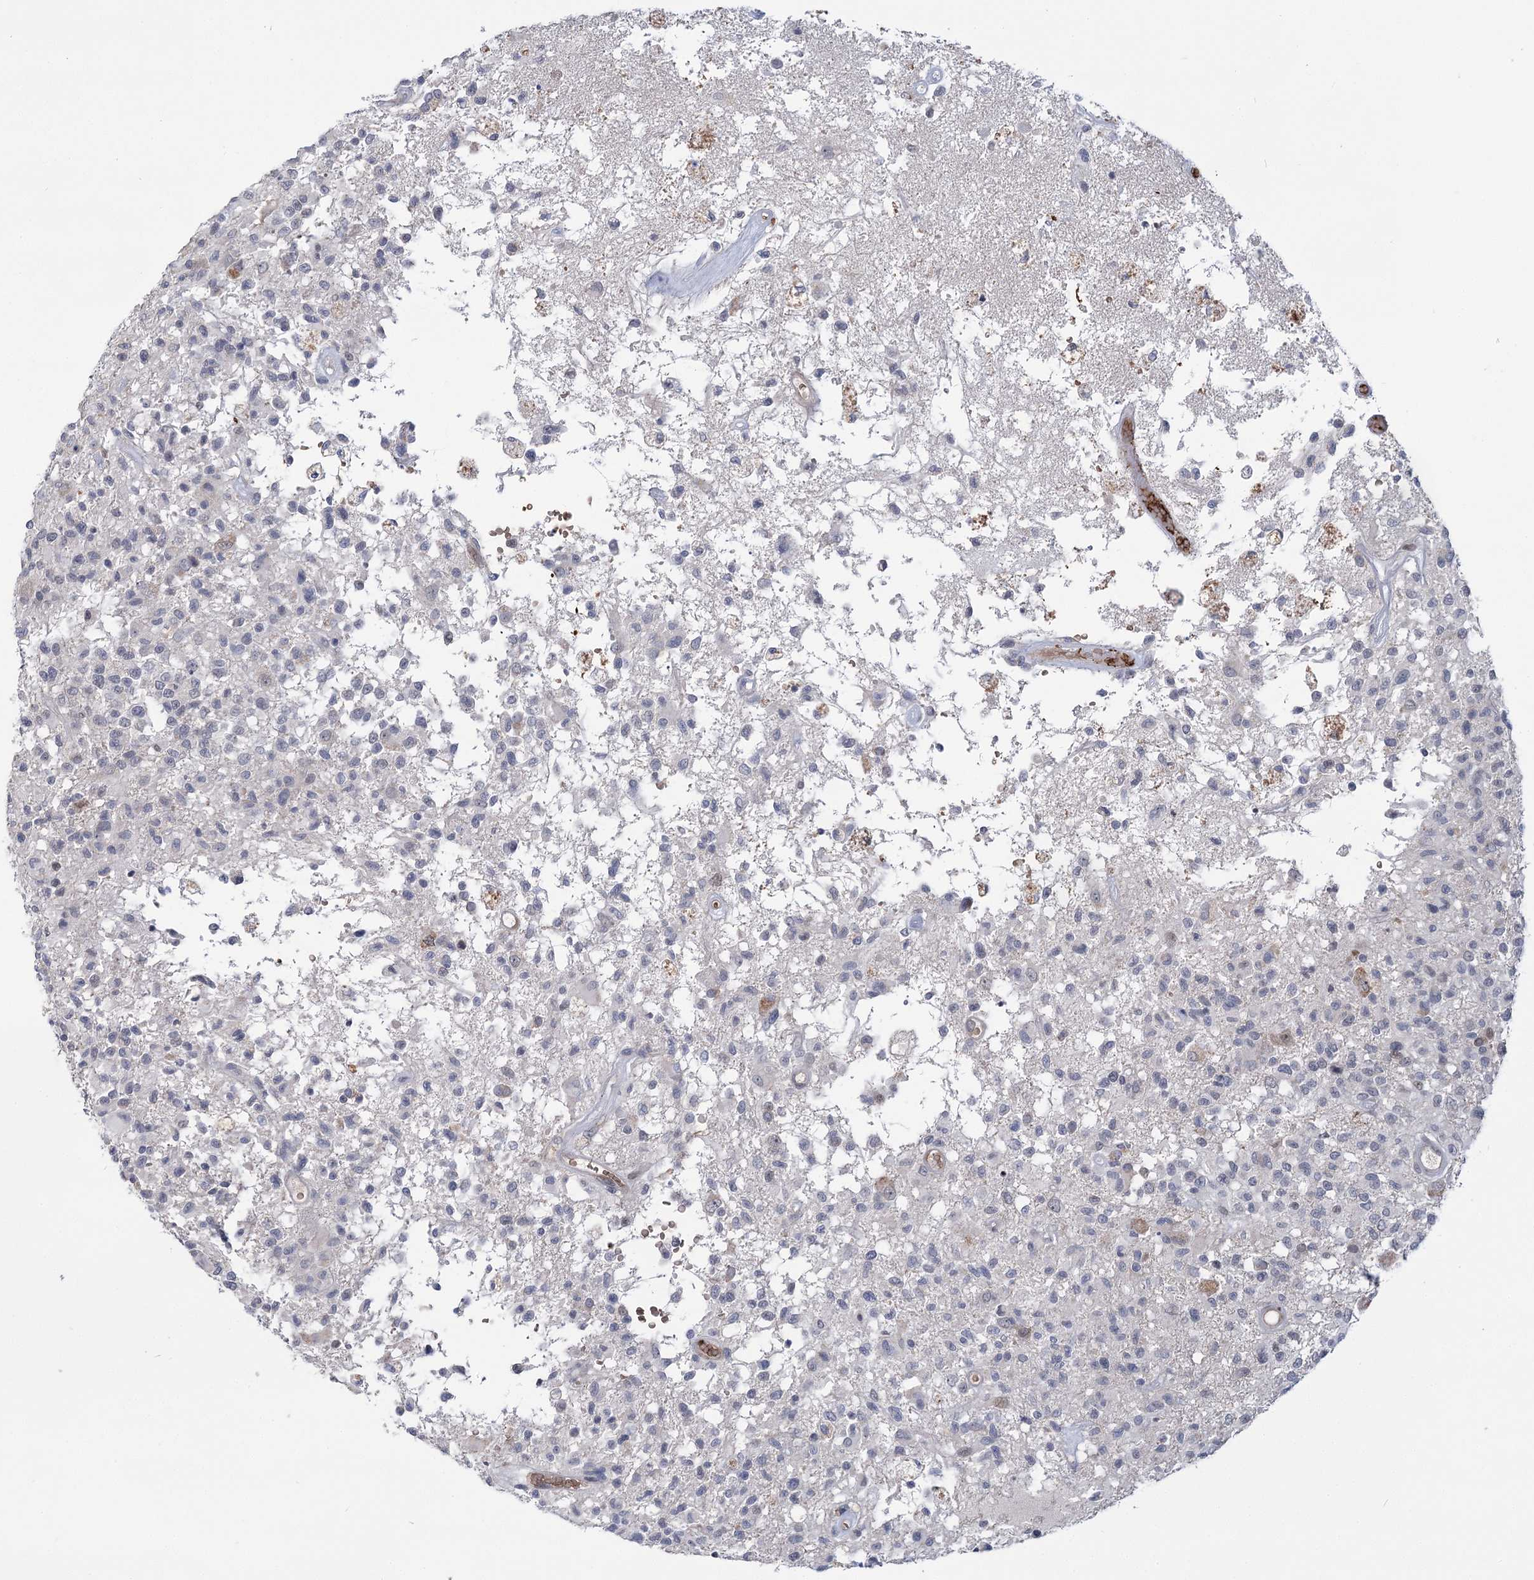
{"staining": {"intensity": "negative", "quantity": "none", "location": "none"}, "tissue": "glioma", "cell_type": "Tumor cells", "image_type": "cancer", "snomed": [{"axis": "morphology", "description": "Glioma, malignant, High grade"}, {"axis": "morphology", "description": "Glioblastoma, NOS"}, {"axis": "topography", "description": "Brain"}], "caption": "This is a image of immunohistochemistry staining of glioblastoma, which shows no staining in tumor cells. Nuclei are stained in blue.", "gene": "NSMCE4A", "patient": {"sex": "male", "age": 60}}